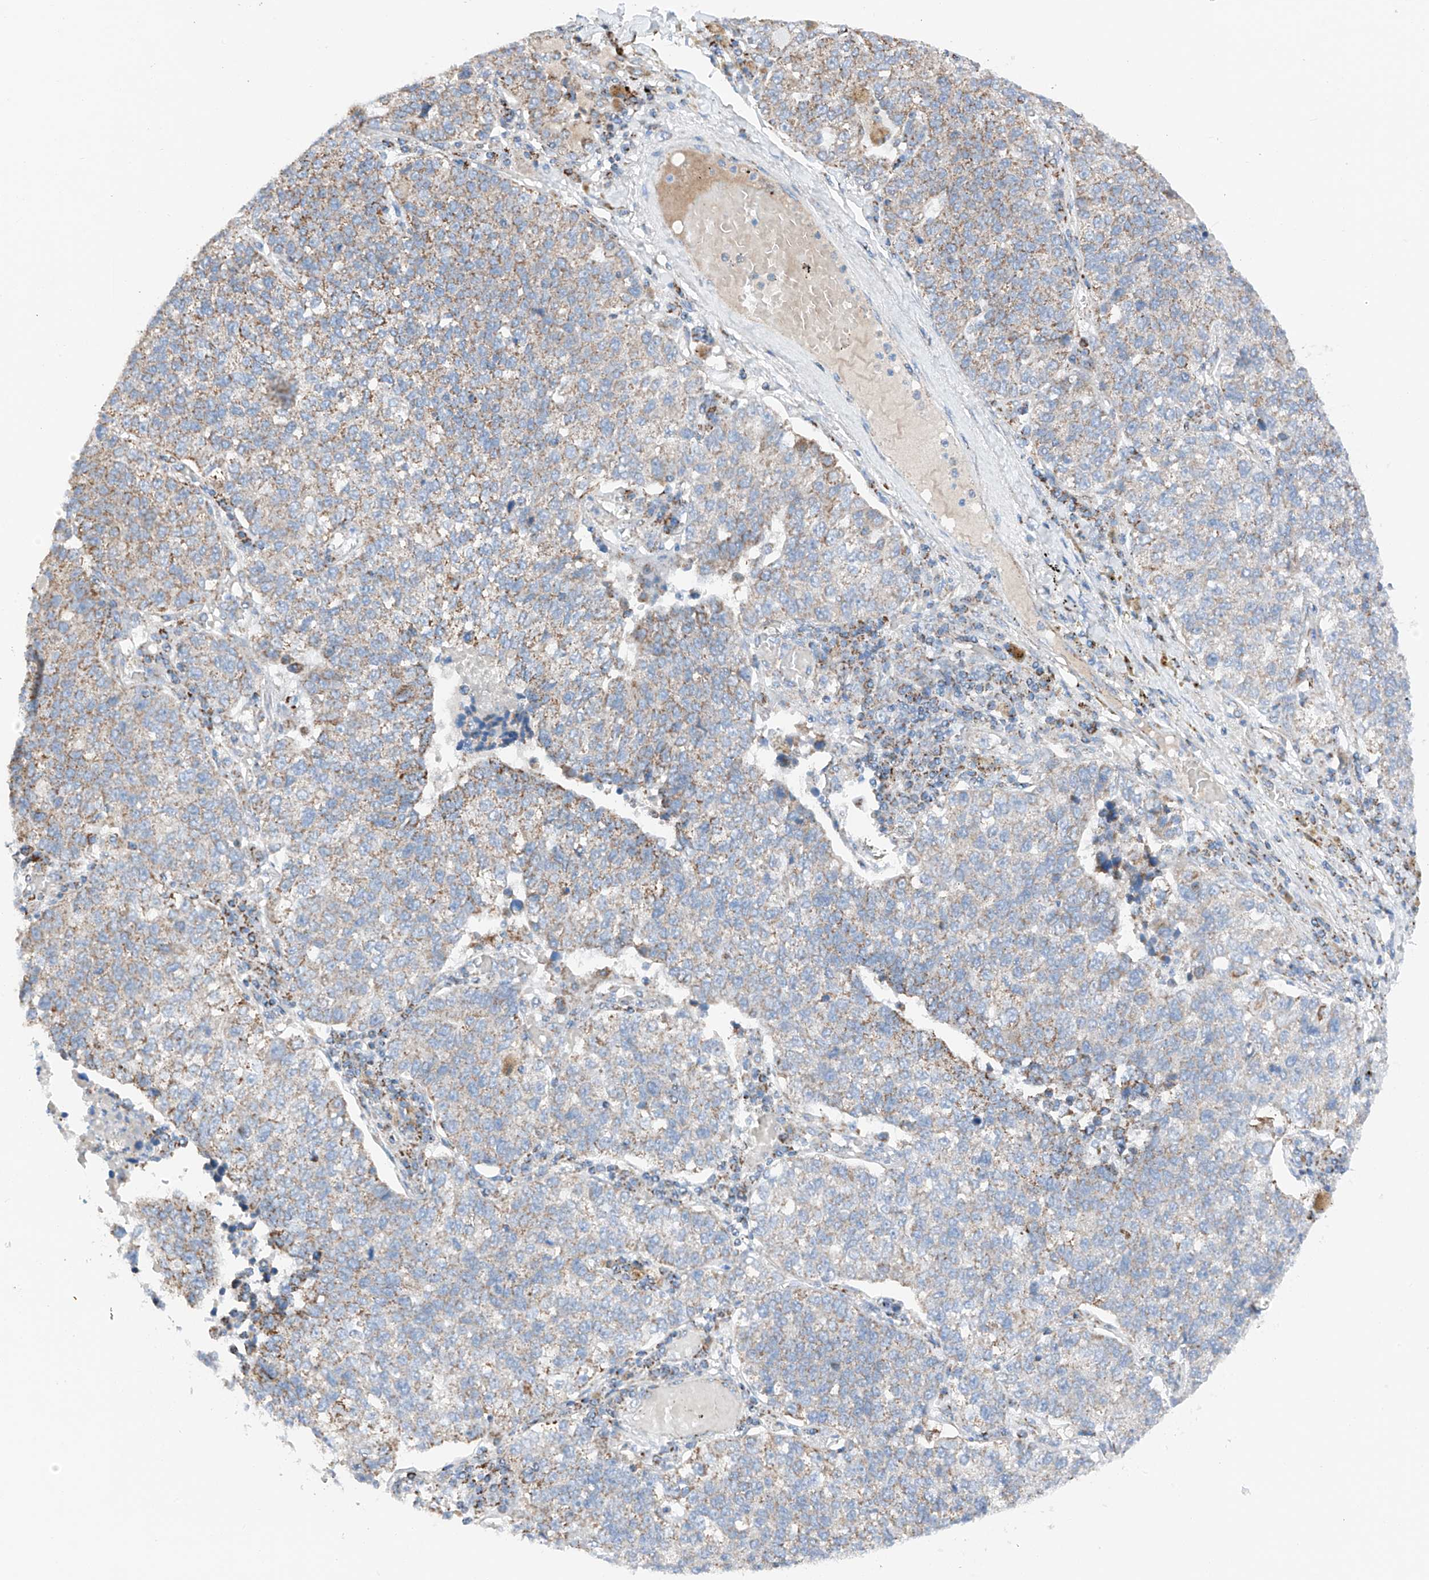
{"staining": {"intensity": "moderate", "quantity": "25%-75%", "location": "cytoplasmic/membranous"}, "tissue": "lung cancer", "cell_type": "Tumor cells", "image_type": "cancer", "snomed": [{"axis": "morphology", "description": "Adenocarcinoma, NOS"}, {"axis": "topography", "description": "Lung"}], "caption": "Protein expression by IHC displays moderate cytoplasmic/membranous staining in approximately 25%-75% of tumor cells in lung cancer. (DAB IHC with brightfield microscopy, high magnification).", "gene": "MRAP", "patient": {"sex": "male", "age": 49}}